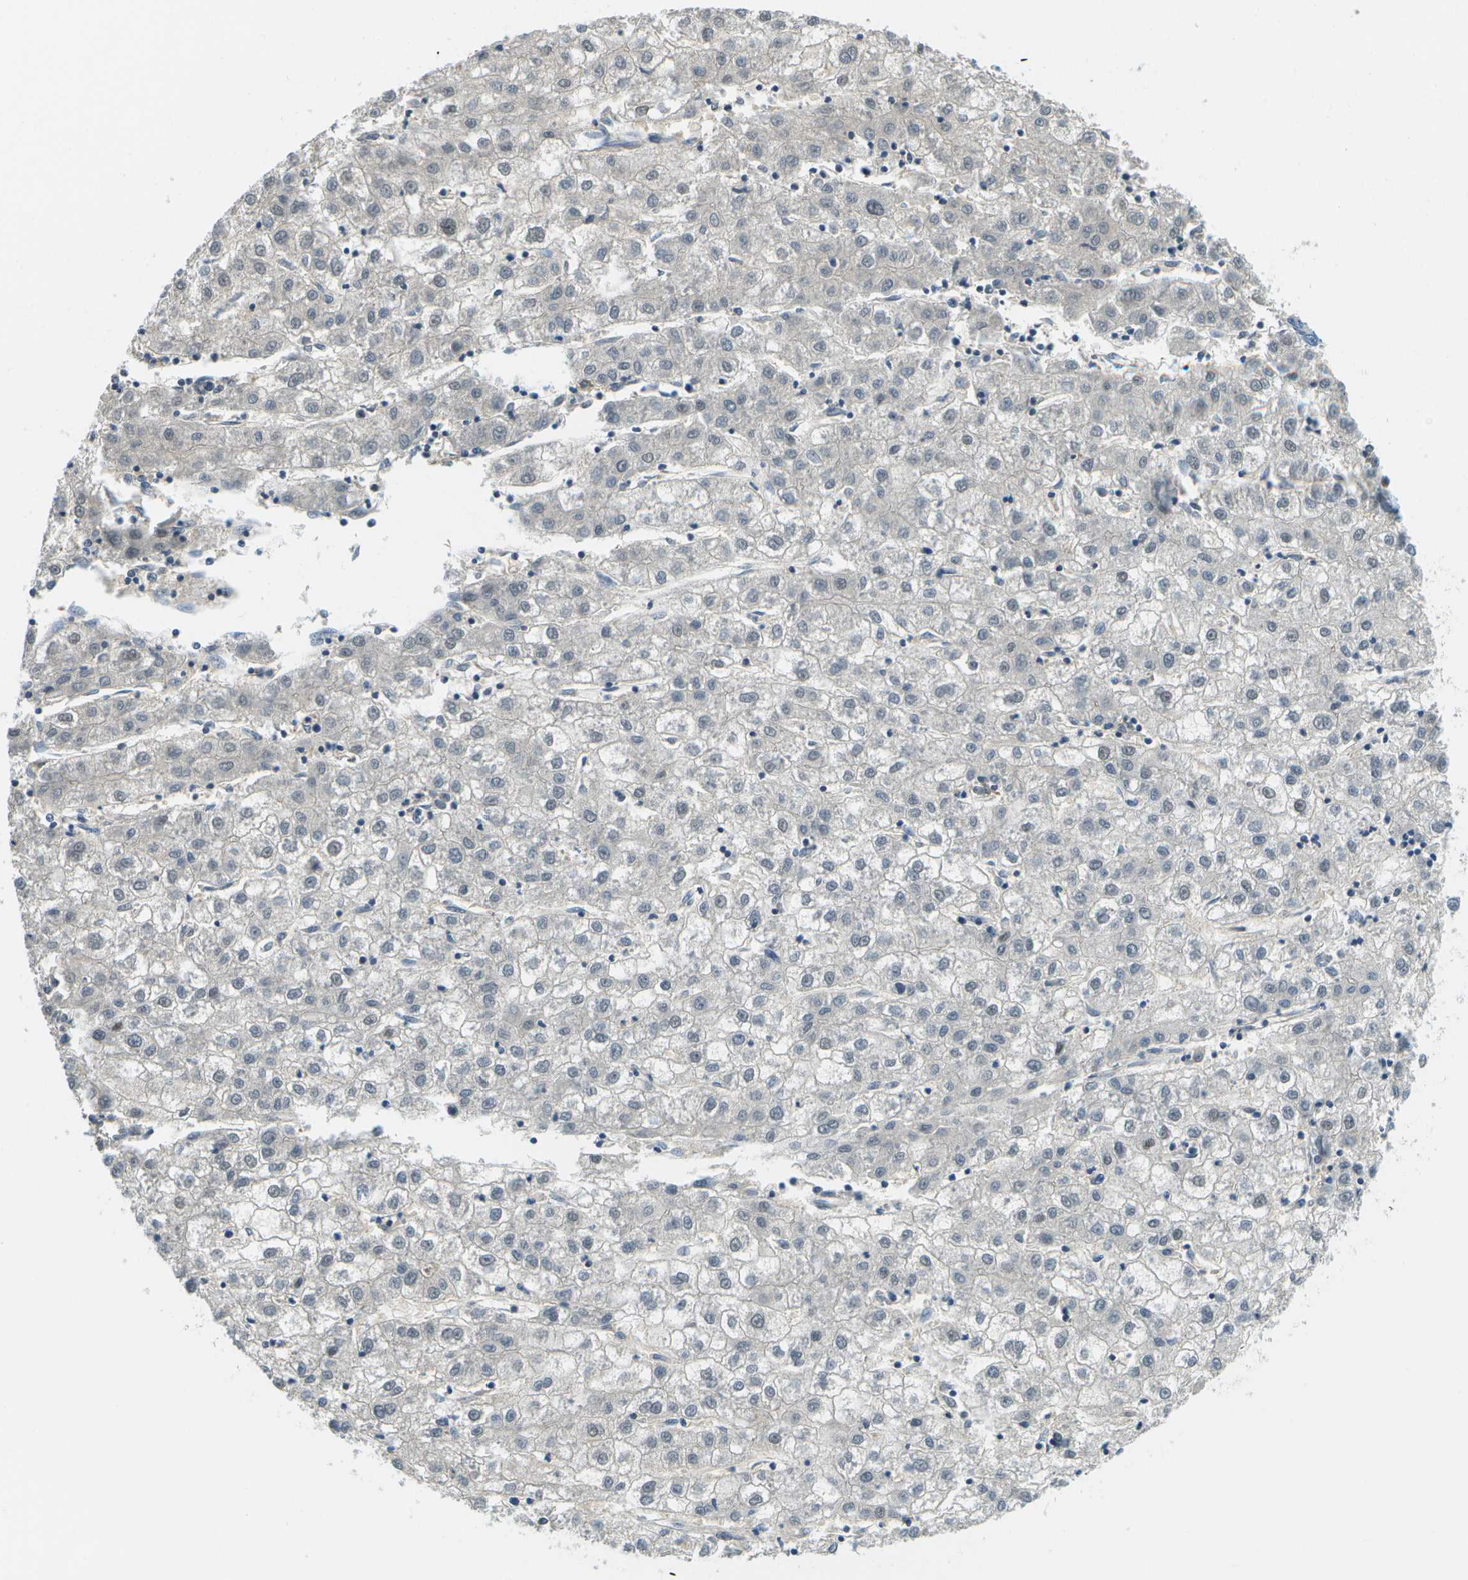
{"staining": {"intensity": "negative", "quantity": "none", "location": "none"}, "tissue": "liver cancer", "cell_type": "Tumor cells", "image_type": "cancer", "snomed": [{"axis": "morphology", "description": "Carcinoma, Hepatocellular, NOS"}, {"axis": "topography", "description": "Liver"}], "caption": "This photomicrograph is of hepatocellular carcinoma (liver) stained with immunohistochemistry to label a protein in brown with the nuclei are counter-stained blue. There is no staining in tumor cells.", "gene": "PTGIS", "patient": {"sex": "male", "age": 72}}